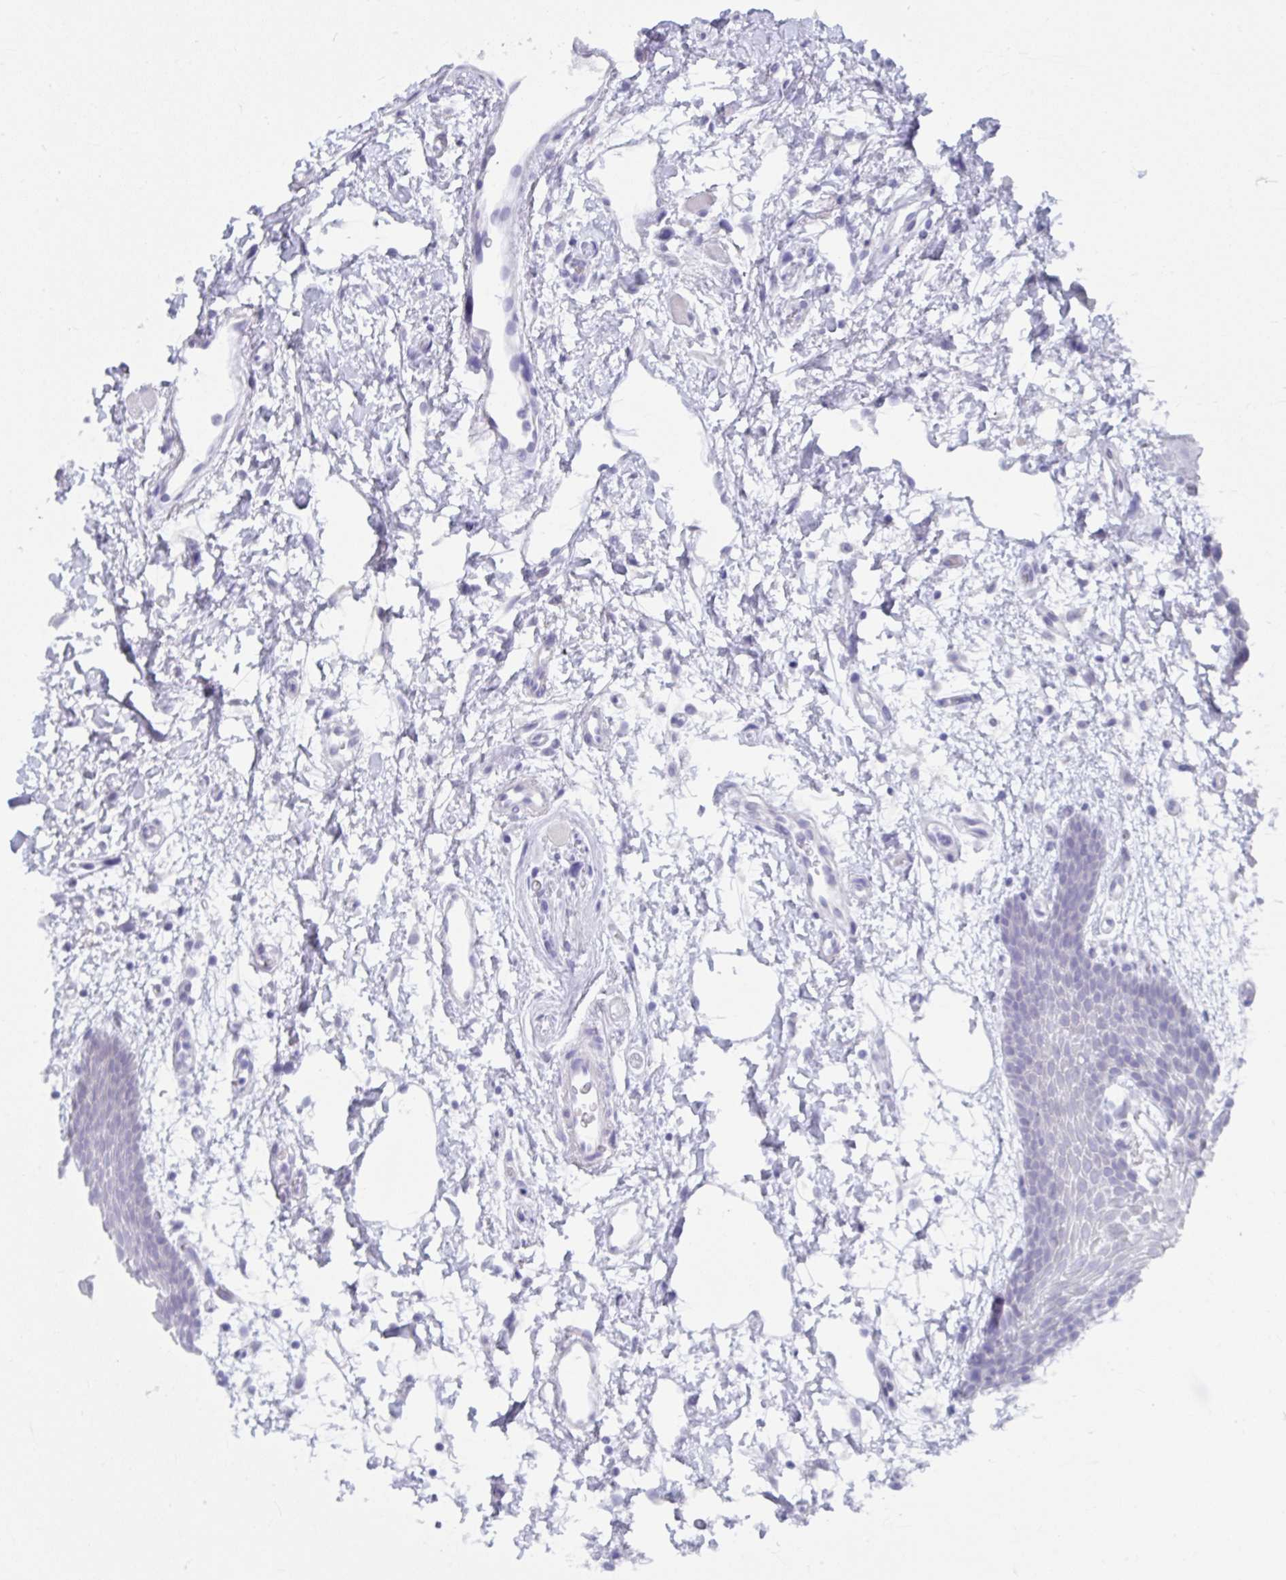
{"staining": {"intensity": "moderate", "quantity": "<25%", "location": "cytoplasmic/membranous"}, "tissue": "oral mucosa", "cell_type": "Squamous epithelial cells", "image_type": "normal", "snomed": [{"axis": "morphology", "description": "Normal tissue, NOS"}, {"axis": "topography", "description": "Oral tissue"}], "caption": "Approximately <25% of squamous epithelial cells in benign human oral mucosa demonstrate moderate cytoplasmic/membranous protein positivity as visualized by brown immunohistochemical staining.", "gene": "UGT3A2", "patient": {"sex": "female", "age": 59}}